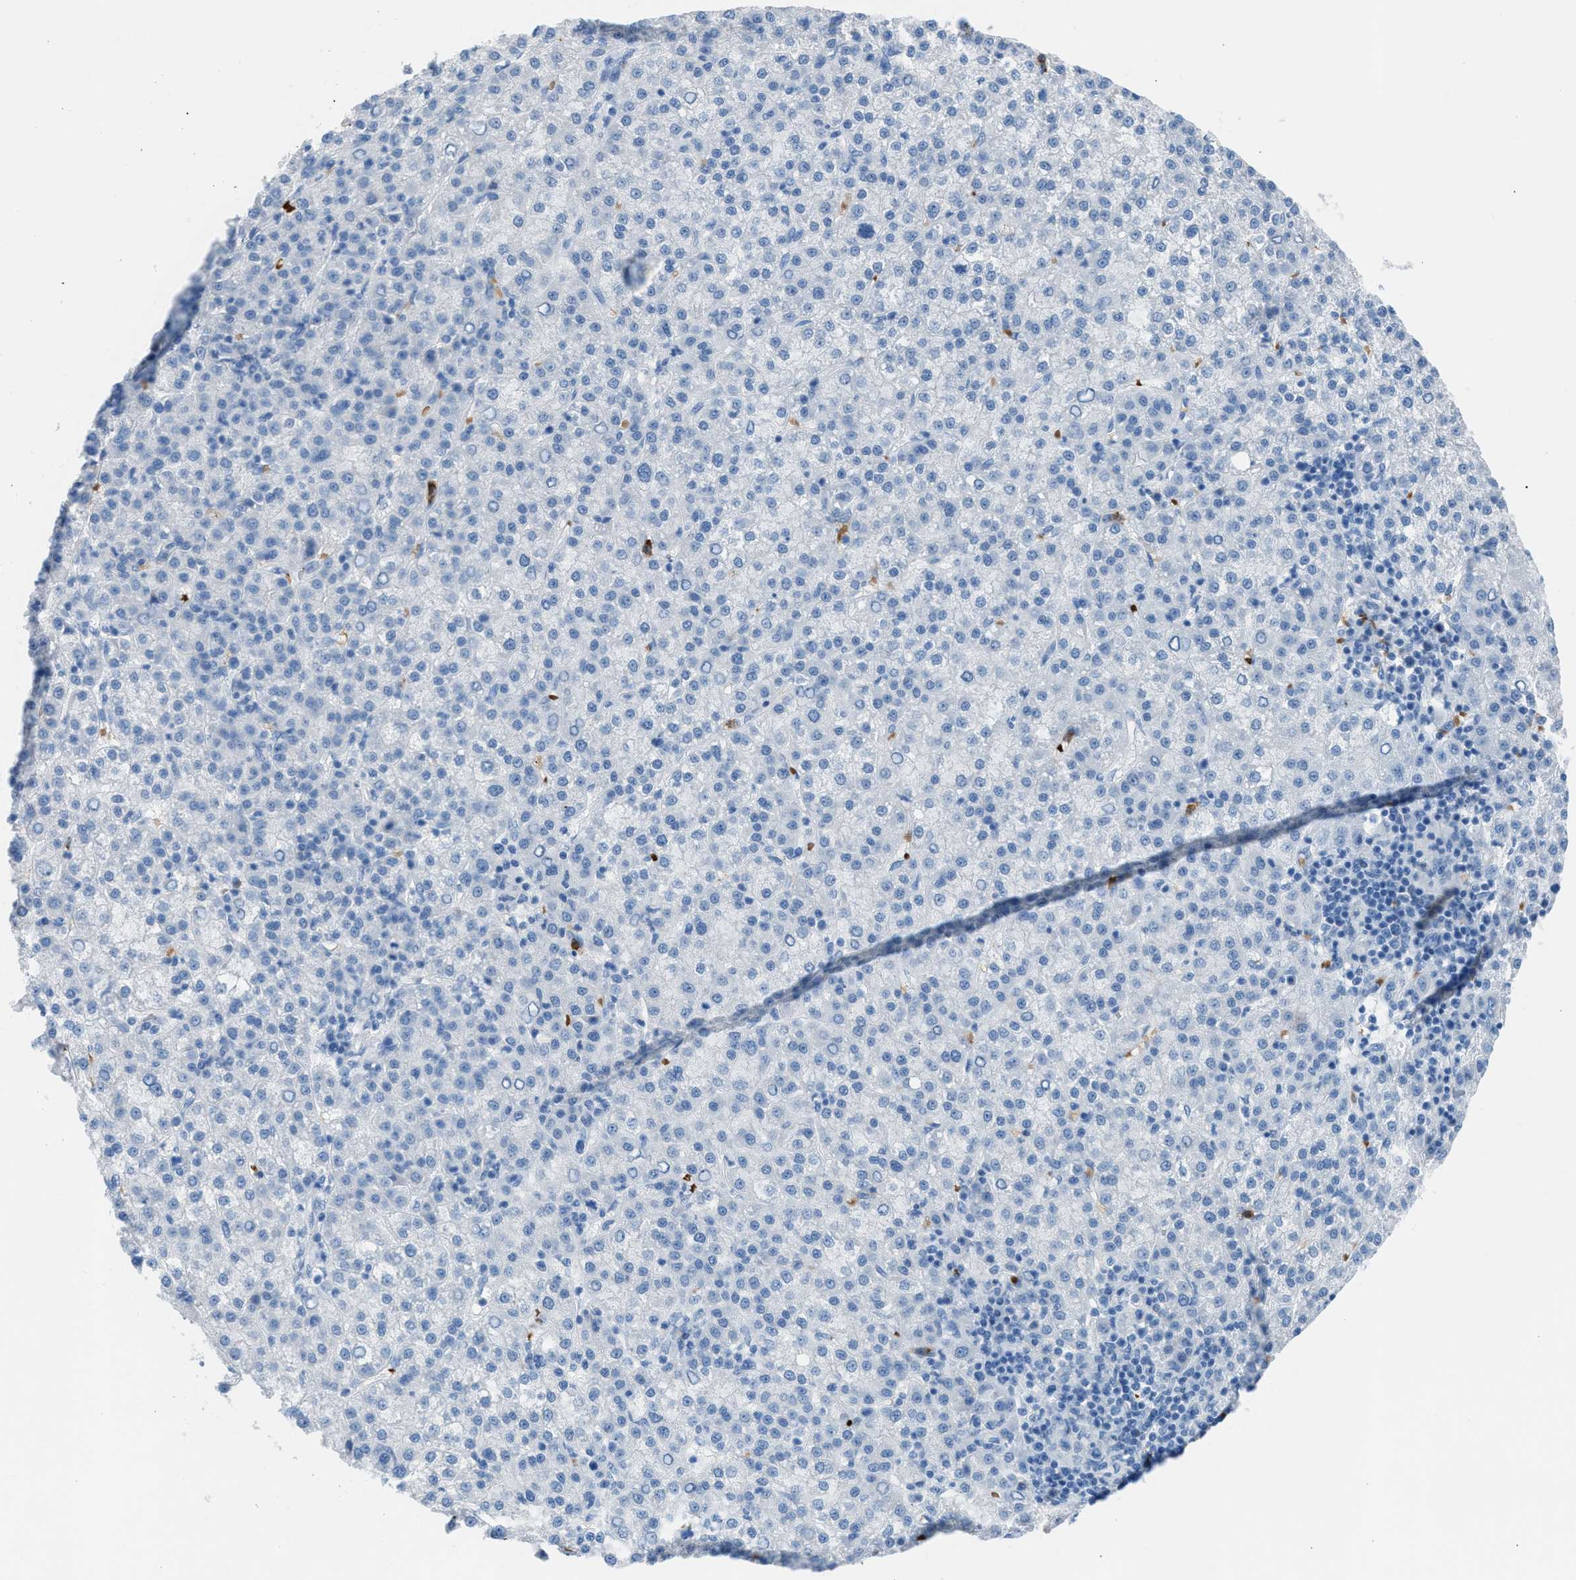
{"staining": {"intensity": "negative", "quantity": "none", "location": "none"}, "tissue": "liver cancer", "cell_type": "Tumor cells", "image_type": "cancer", "snomed": [{"axis": "morphology", "description": "Carcinoma, Hepatocellular, NOS"}, {"axis": "topography", "description": "Liver"}], "caption": "Photomicrograph shows no significant protein staining in tumor cells of liver hepatocellular carcinoma. (DAB (3,3'-diaminobenzidine) immunohistochemistry (IHC) with hematoxylin counter stain).", "gene": "CFAP77", "patient": {"sex": "female", "age": 58}}